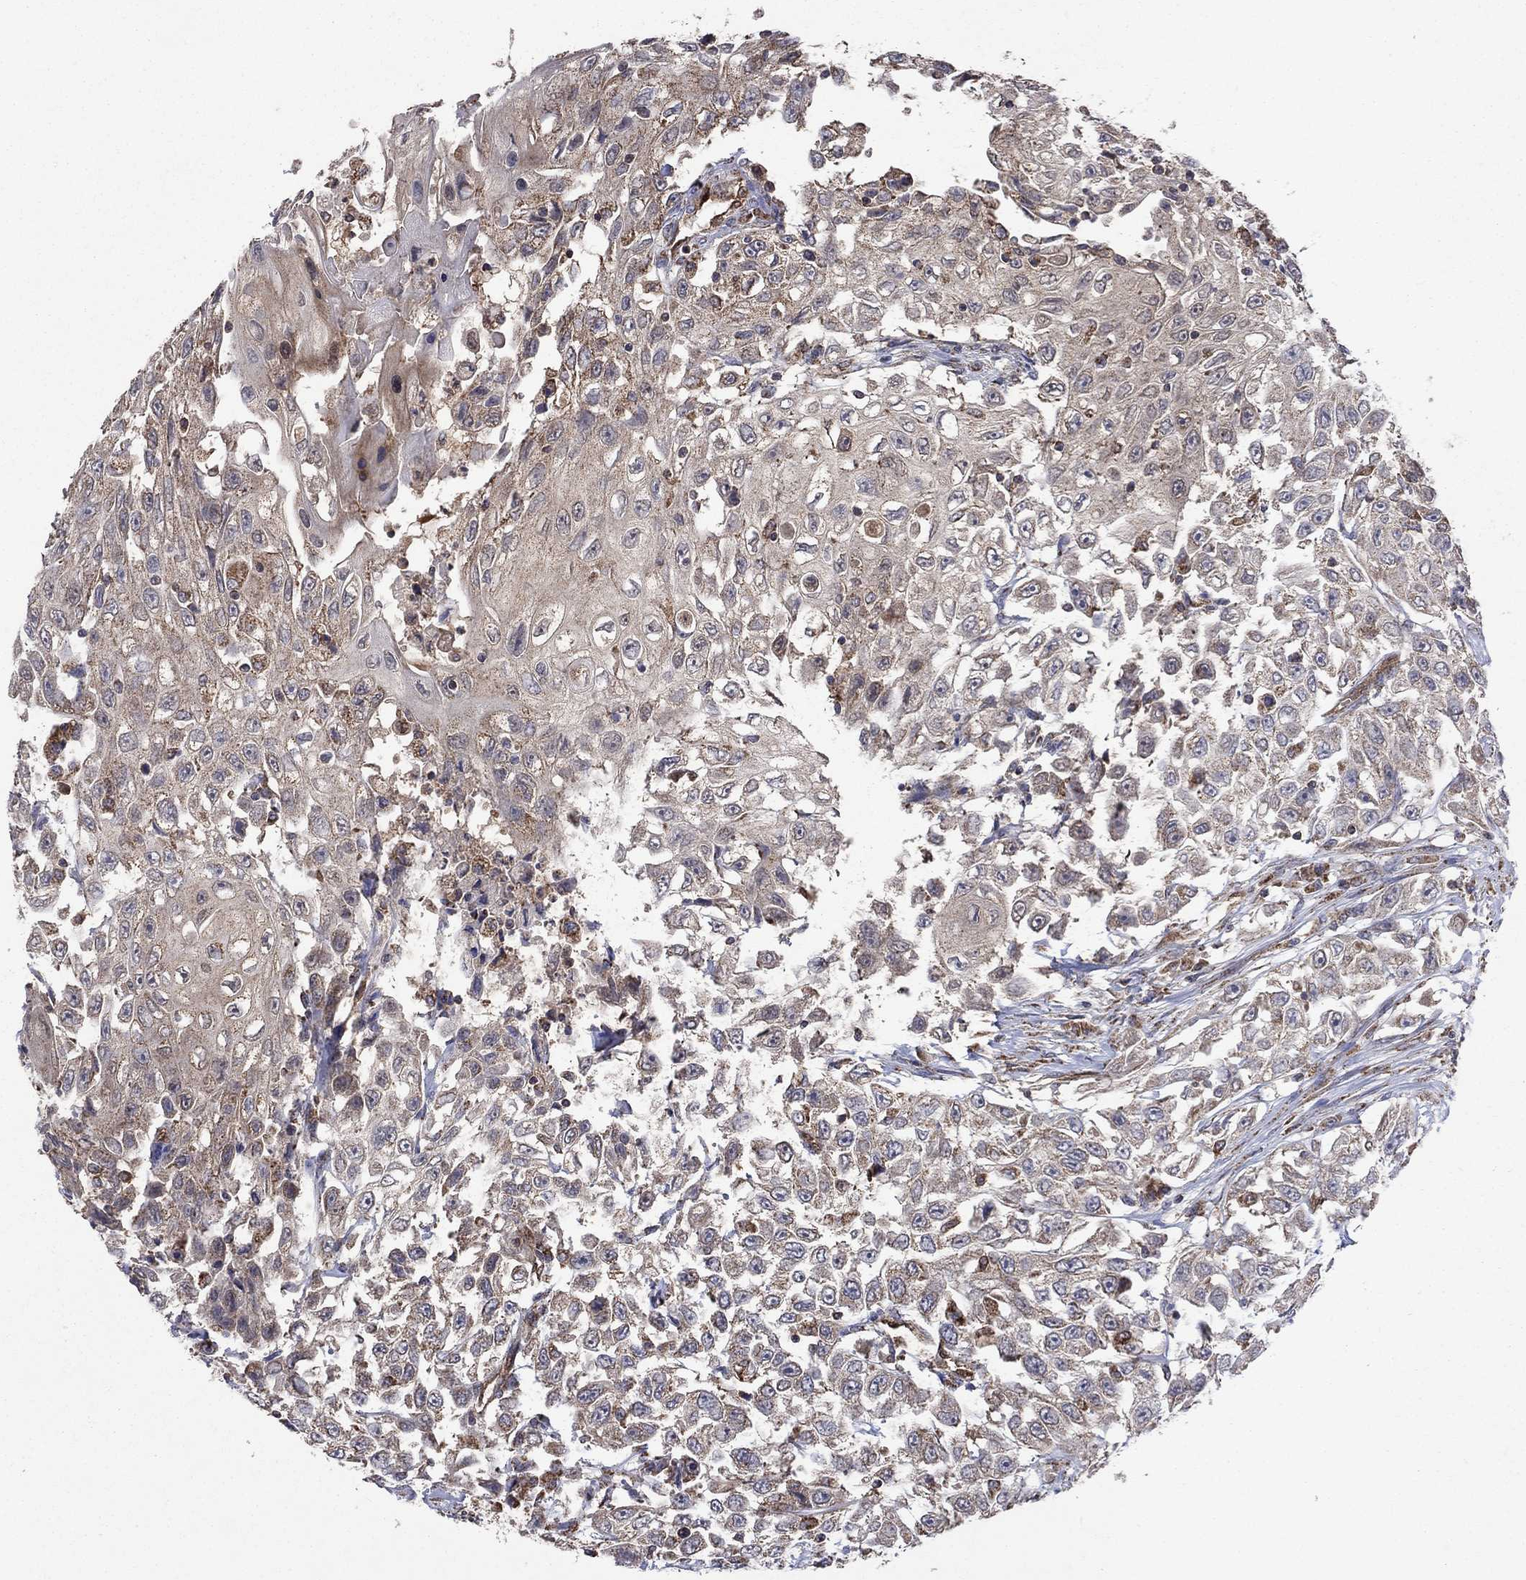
{"staining": {"intensity": "weak", "quantity": "25%-75%", "location": "cytoplasmic/membranous"}, "tissue": "urothelial cancer", "cell_type": "Tumor cells", "image_type": "cancer", "snomed": [{"axis": "morphology", "description": "Urothelial carcinoma, High grade"}, {"axis": "topography", "description": "Urinary bladder"}], "caption": "Human urothelial cancer stained with a brown dye displays weak cytoplasmic/membranous positive positivity in approximately 25%-75% of tumor cells.", "gene": "DPH1", "patient": {"sex": "female", "age": 56}}